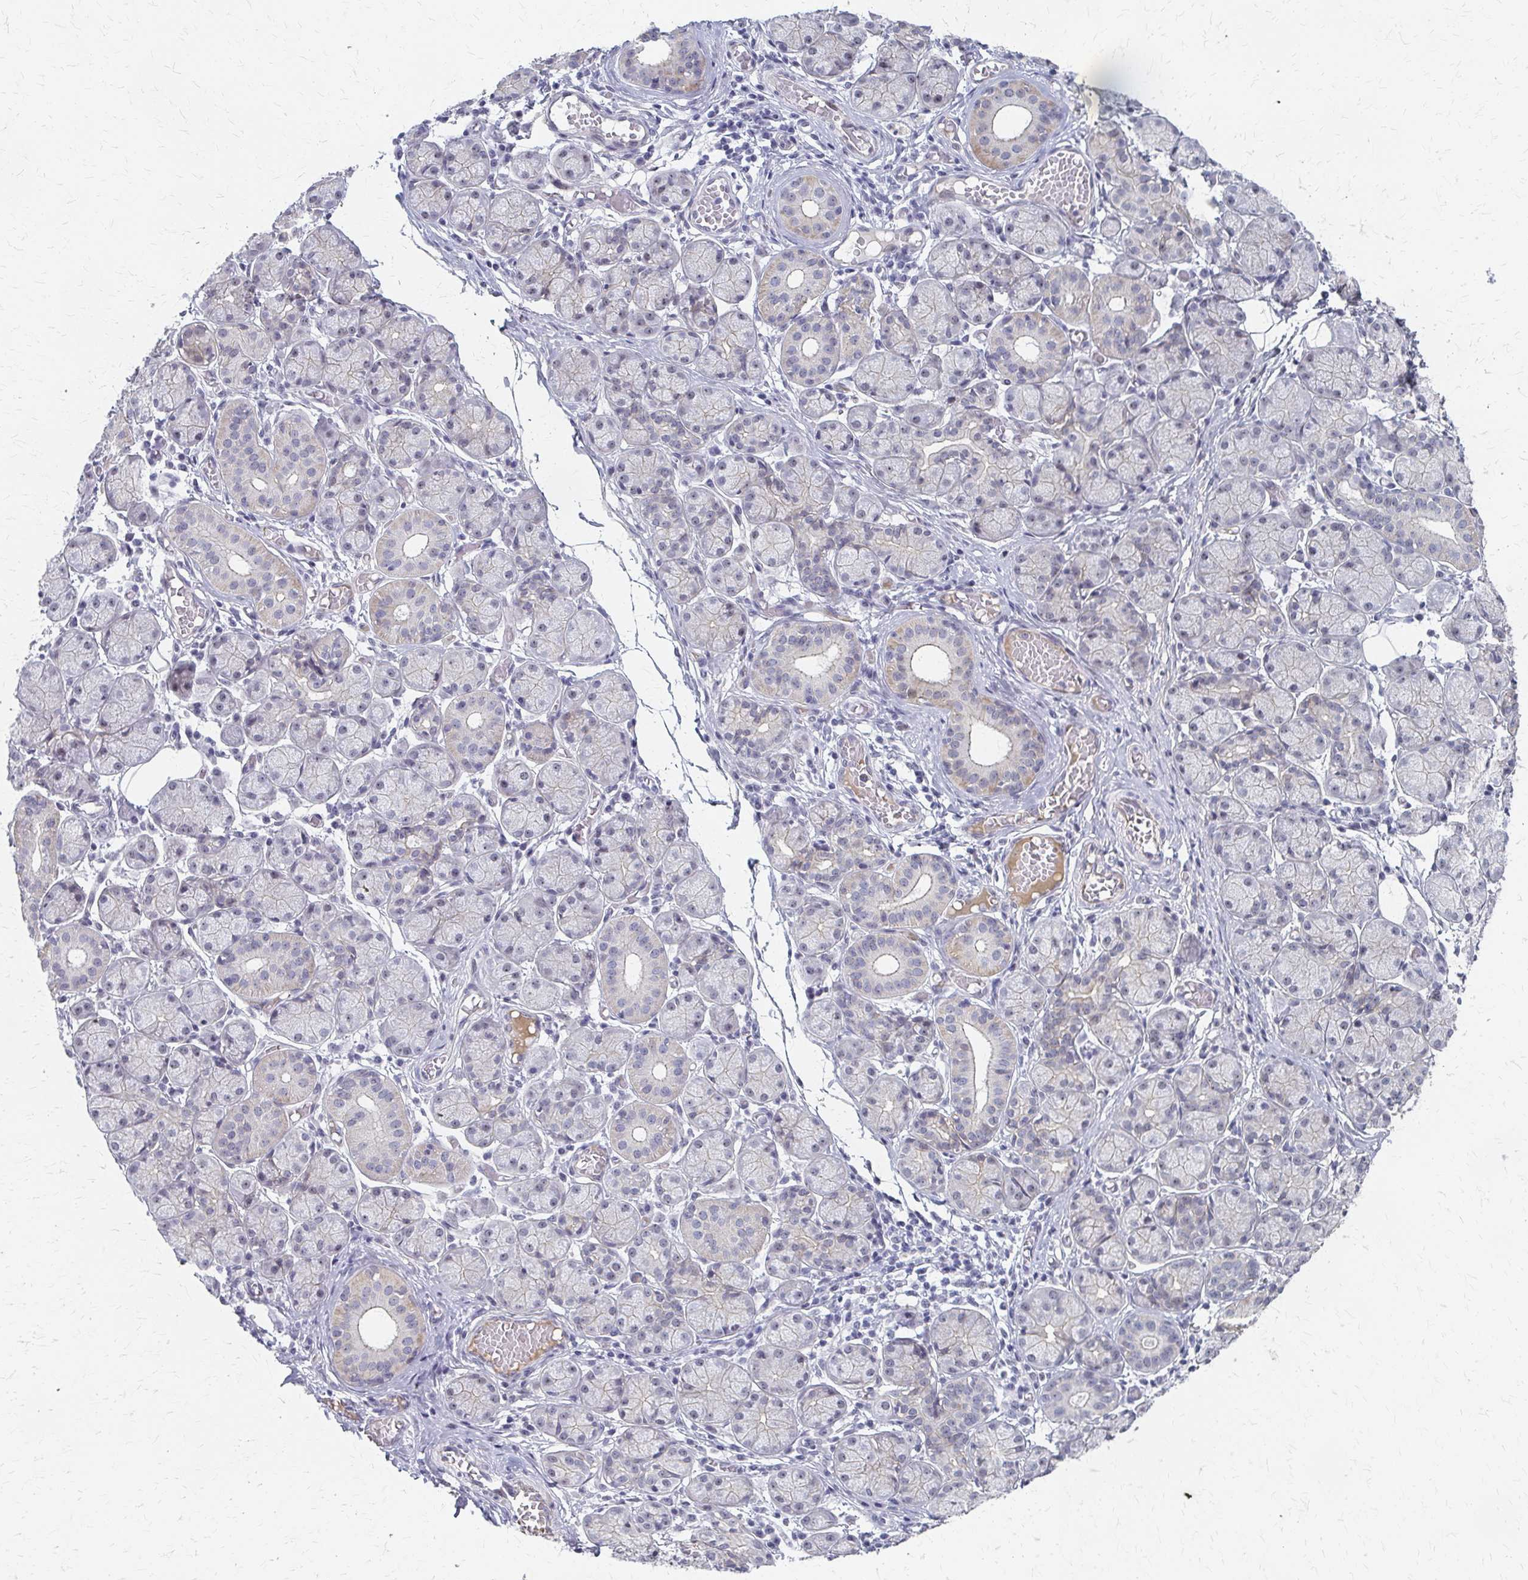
{"staining": {"intensity": "weak", "quantity": "<25%", "location": "cytoplasmic/membranous"}, "tissue": "salivary gland", "cell_type": "Glandular cells", "image_type": "normal", "snomed": [{"axis": "morphology", "description": "Normal tissue, NOS"}, {"axis": "topography", "description": "Salivary gland"}], "caption": "This is an immunohistochemistry (IHC) histopathology image of unremarkable human salivary gland. There is no expression in glandular cells.", "gene": "PES1", "patient": {"sex": "female", "age": 24}}